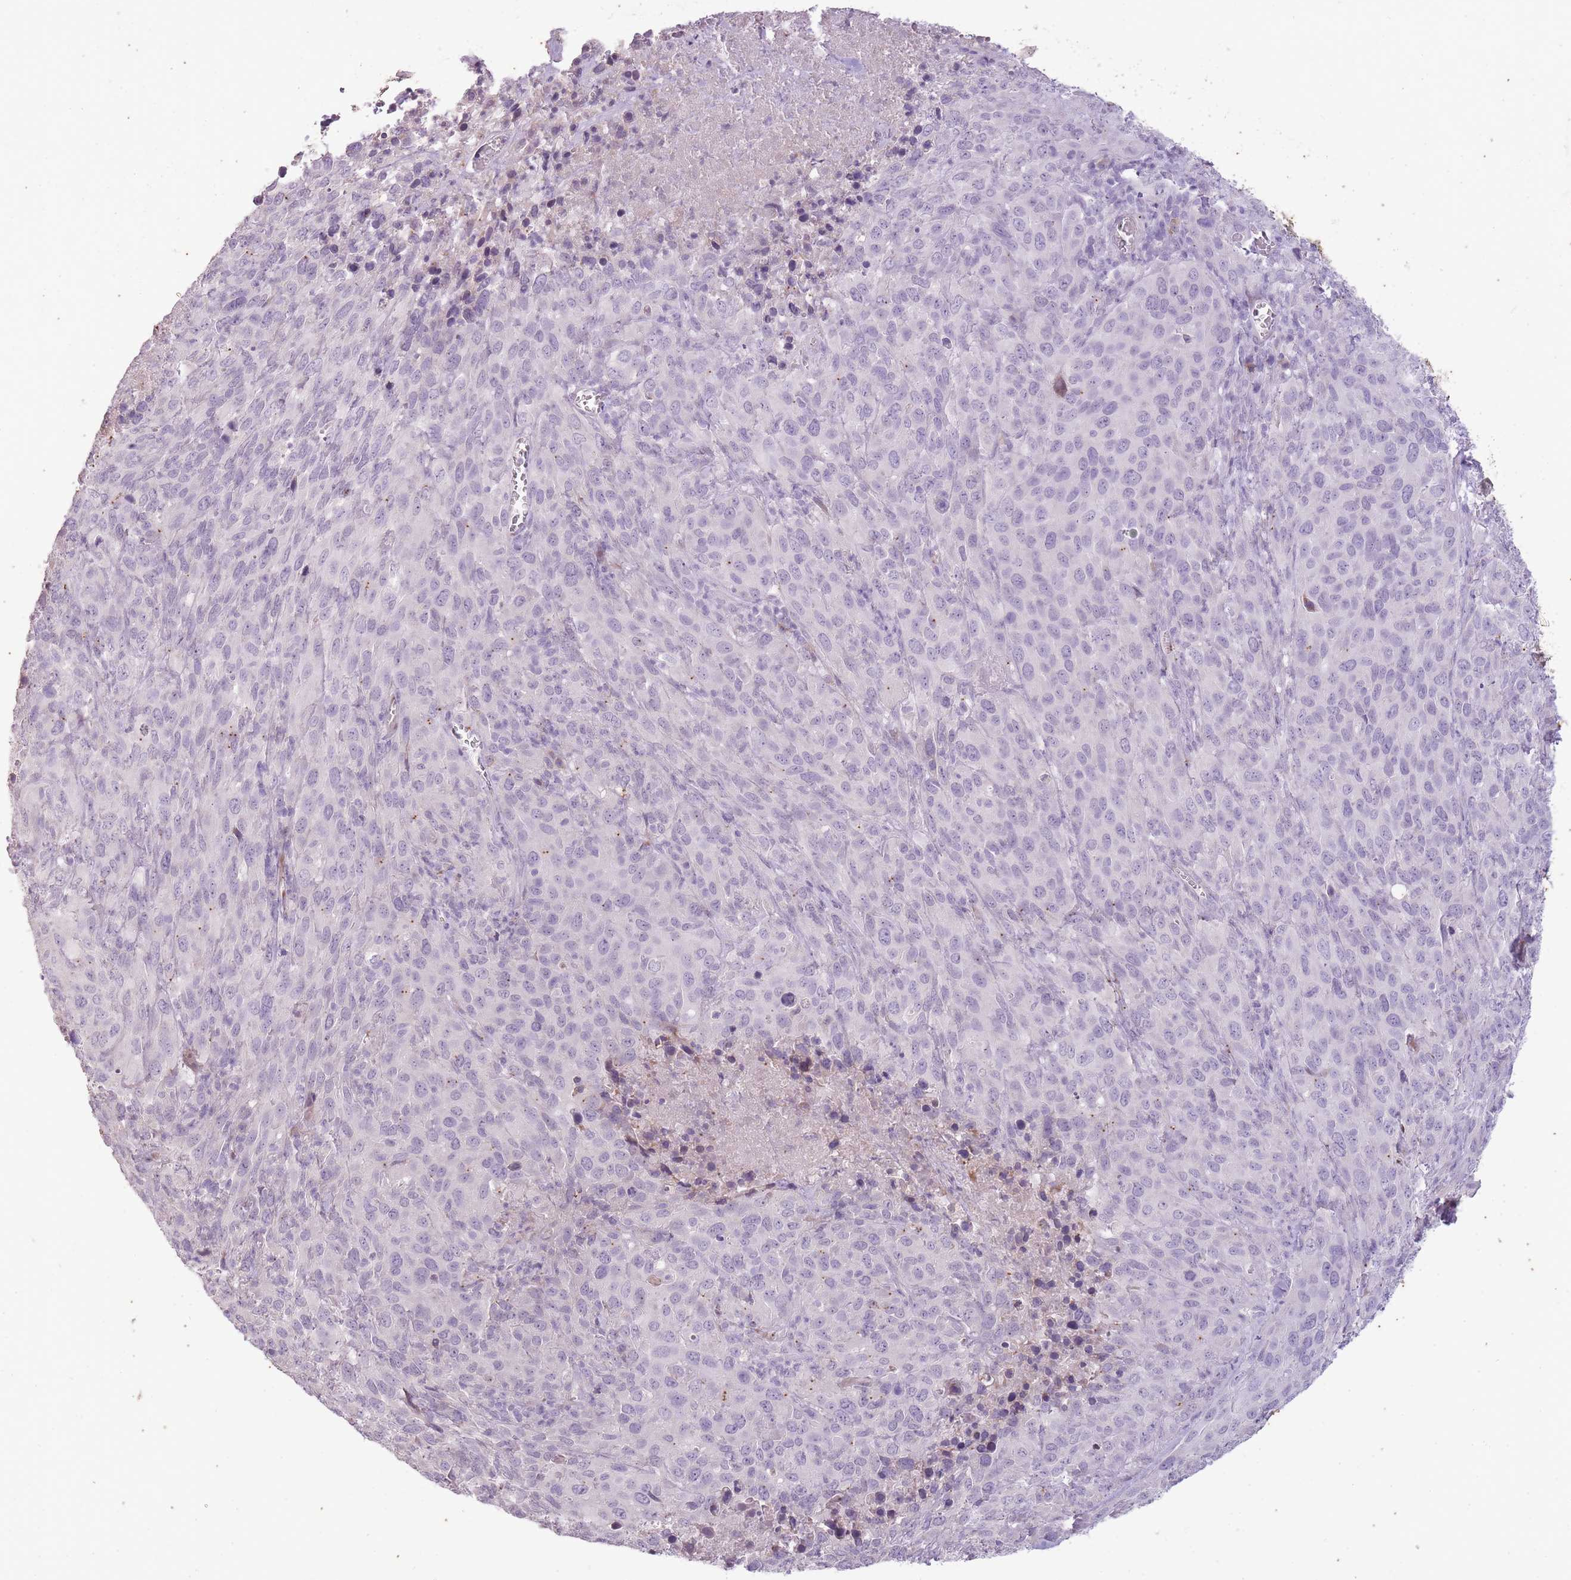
{"staining": {"intensity": "negative", "quantity": "none", "location": "none"}, "tissue": "cervical cancer", "cell_type": "Tumor cells", "image_type": "cancer", "snomed": [{"axis": "morphology", "description": "Squamous cell carcinoma, NOS"}, {"axis": "topography", "description": "Cervix"}], "caption": "Immunohistochemistry of human cervical cancer exhibits no staining in tumor cells.", "gene": "CNTNAP3", "patient": {"sex": "female", "age": 51}}